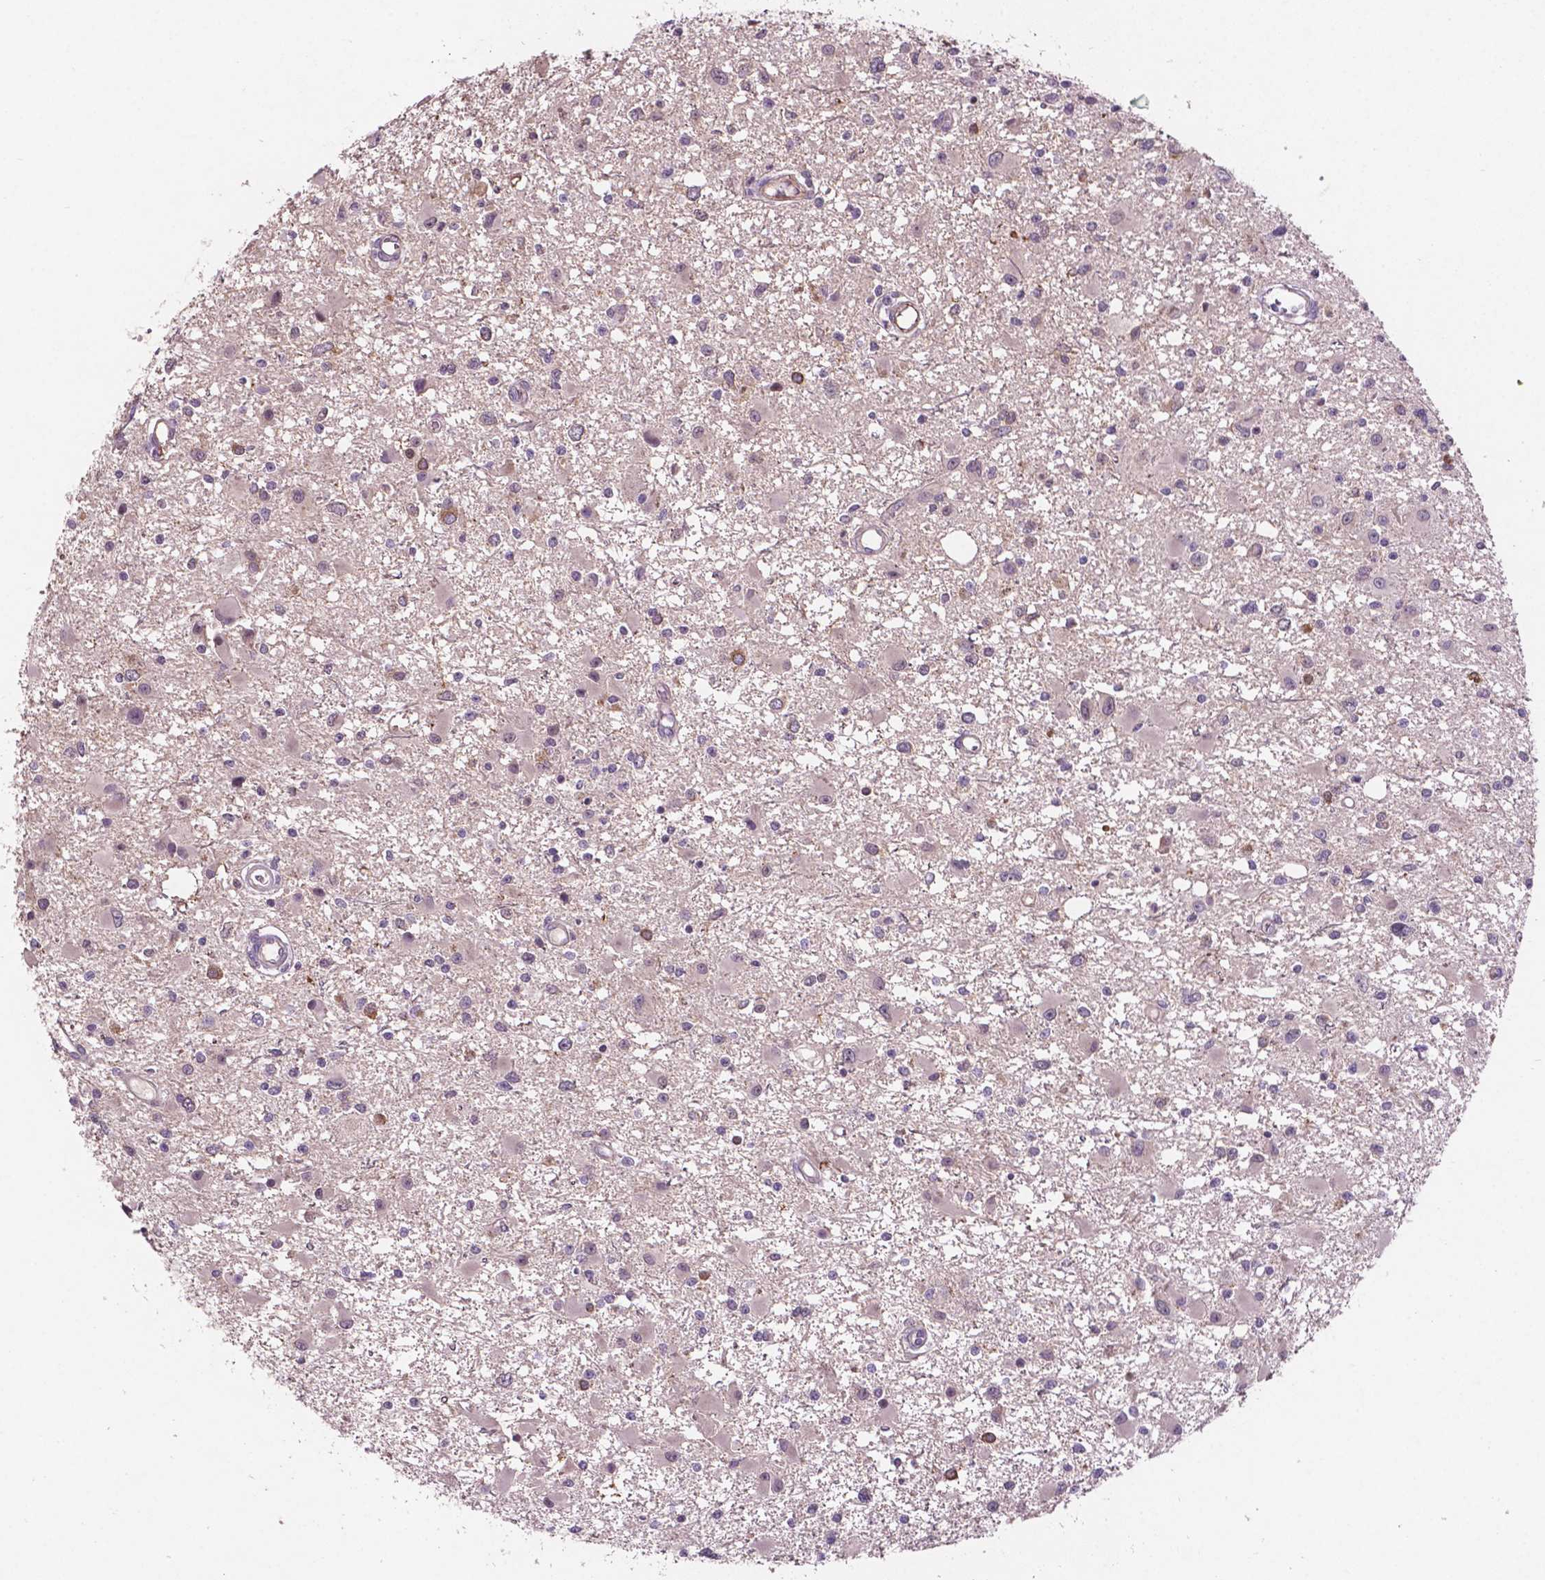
{"staining": {"intensity": "moderate", "quantity": "<25%", "location": "cytoplasmic/membranous"}, "tissue": "glioma", "cell_type": "Tumor cells", "image_type": "cancer", "snomed": [{"axis": "morphology", "description": "Glioma, malignant, High grade"}, {"axis": "topography", "description": "Brain"}], "caption": "A histopathology image of human malignant high-grade glioma stained for a protein demonstrates moderate cytoplasmic/membranous brown staining in tumor cells.", "gene": "ARL5C", "patient": {"sex": "male", "age": 54}}